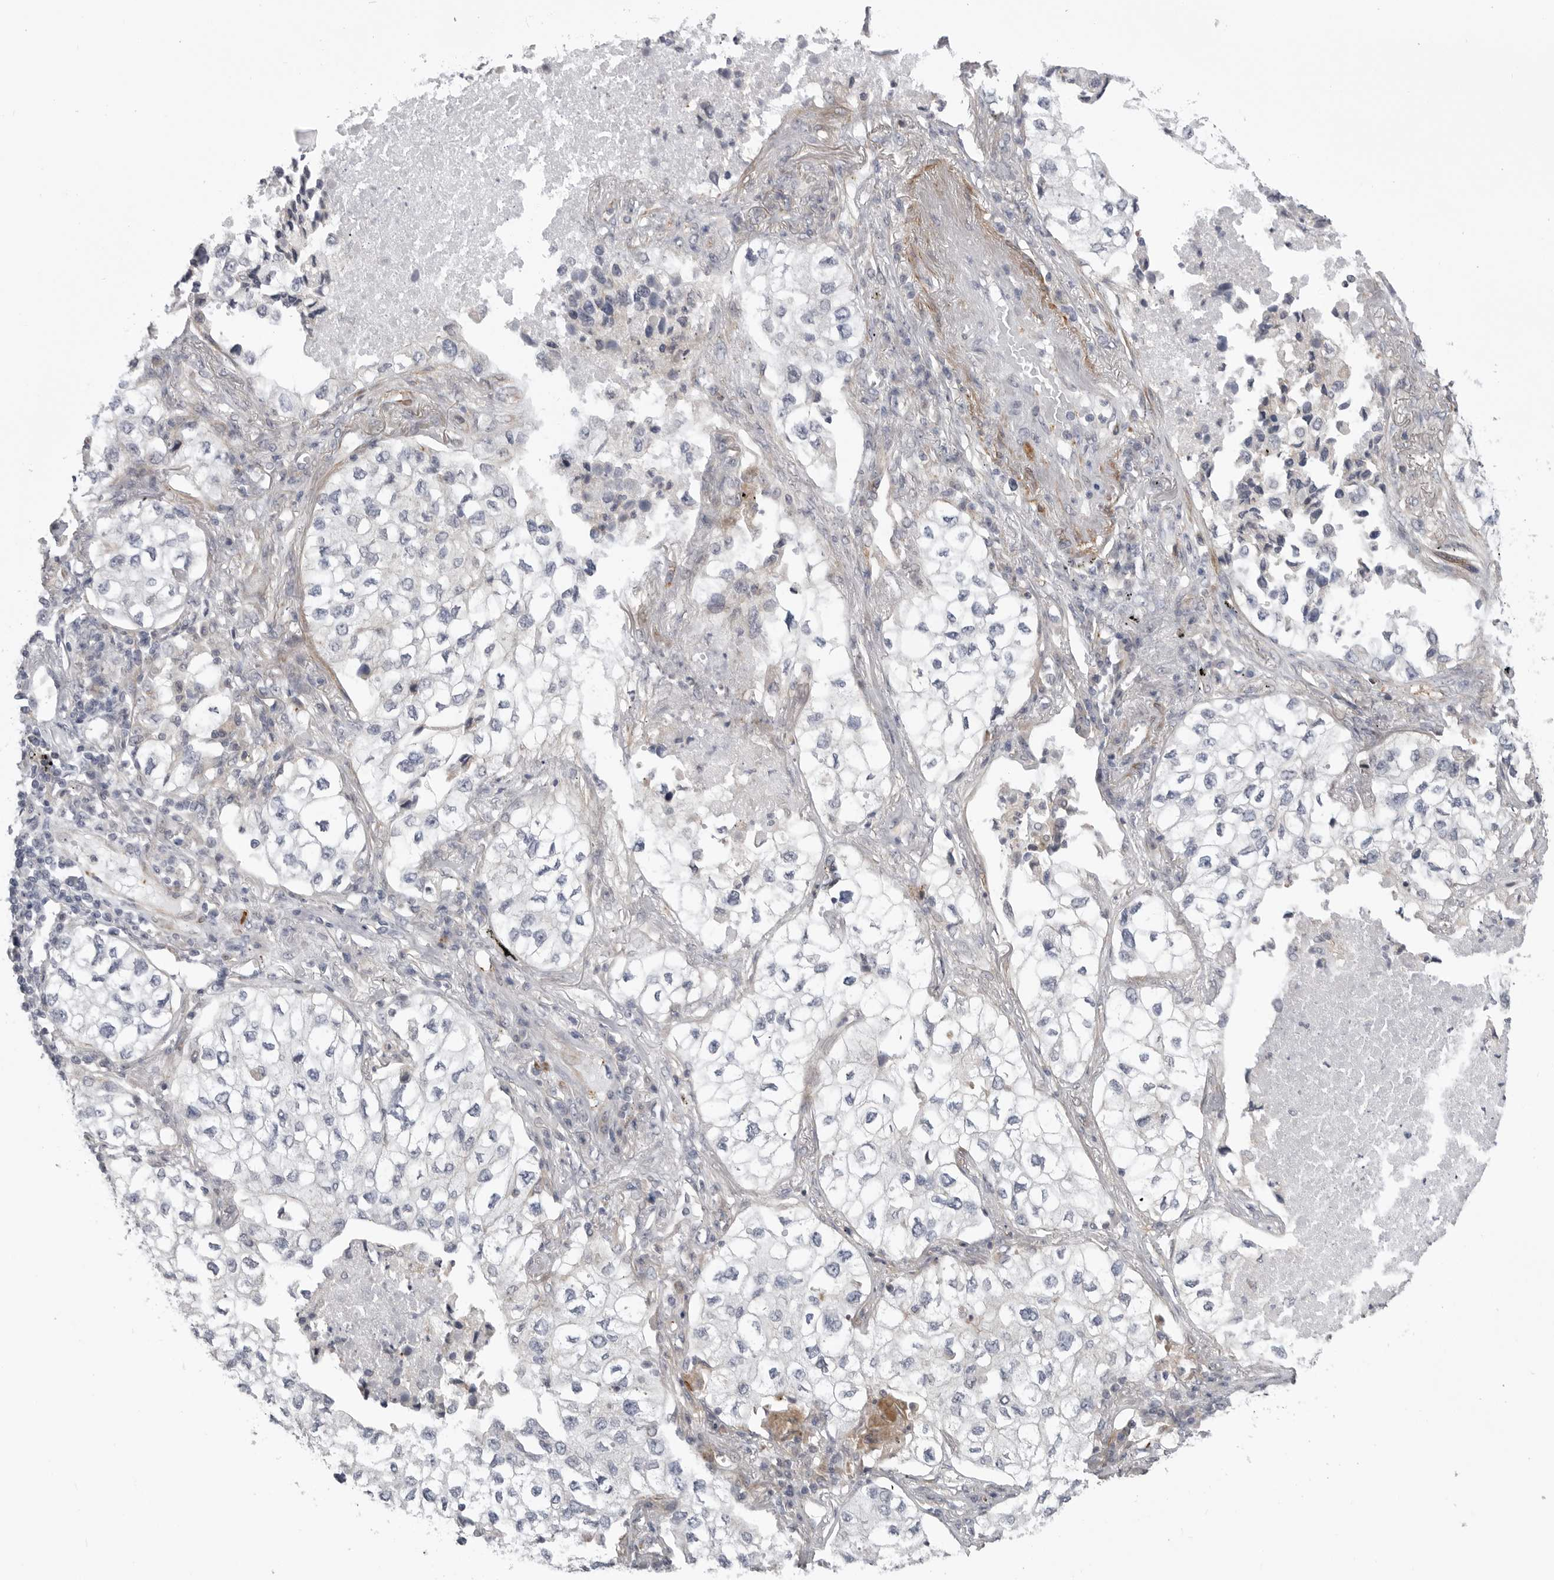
{"staining": {"intensity": "negative", "quantity": "none", "location": "none"}, "tissue": "lung cancer", "cell_type": "Tumor cells", "image_type": "cancer", "snomed": [{"axis": "morphology", "description": "Adenocarcinoma, NOS"}, {"axis": "topography", "description": "Lung"}], "caption": "Protein analysis of lung cancer demonstrates no significant staining in tumor cells.", "gene": "SCP2", "patient": {"sex": "male", "age": 63}}